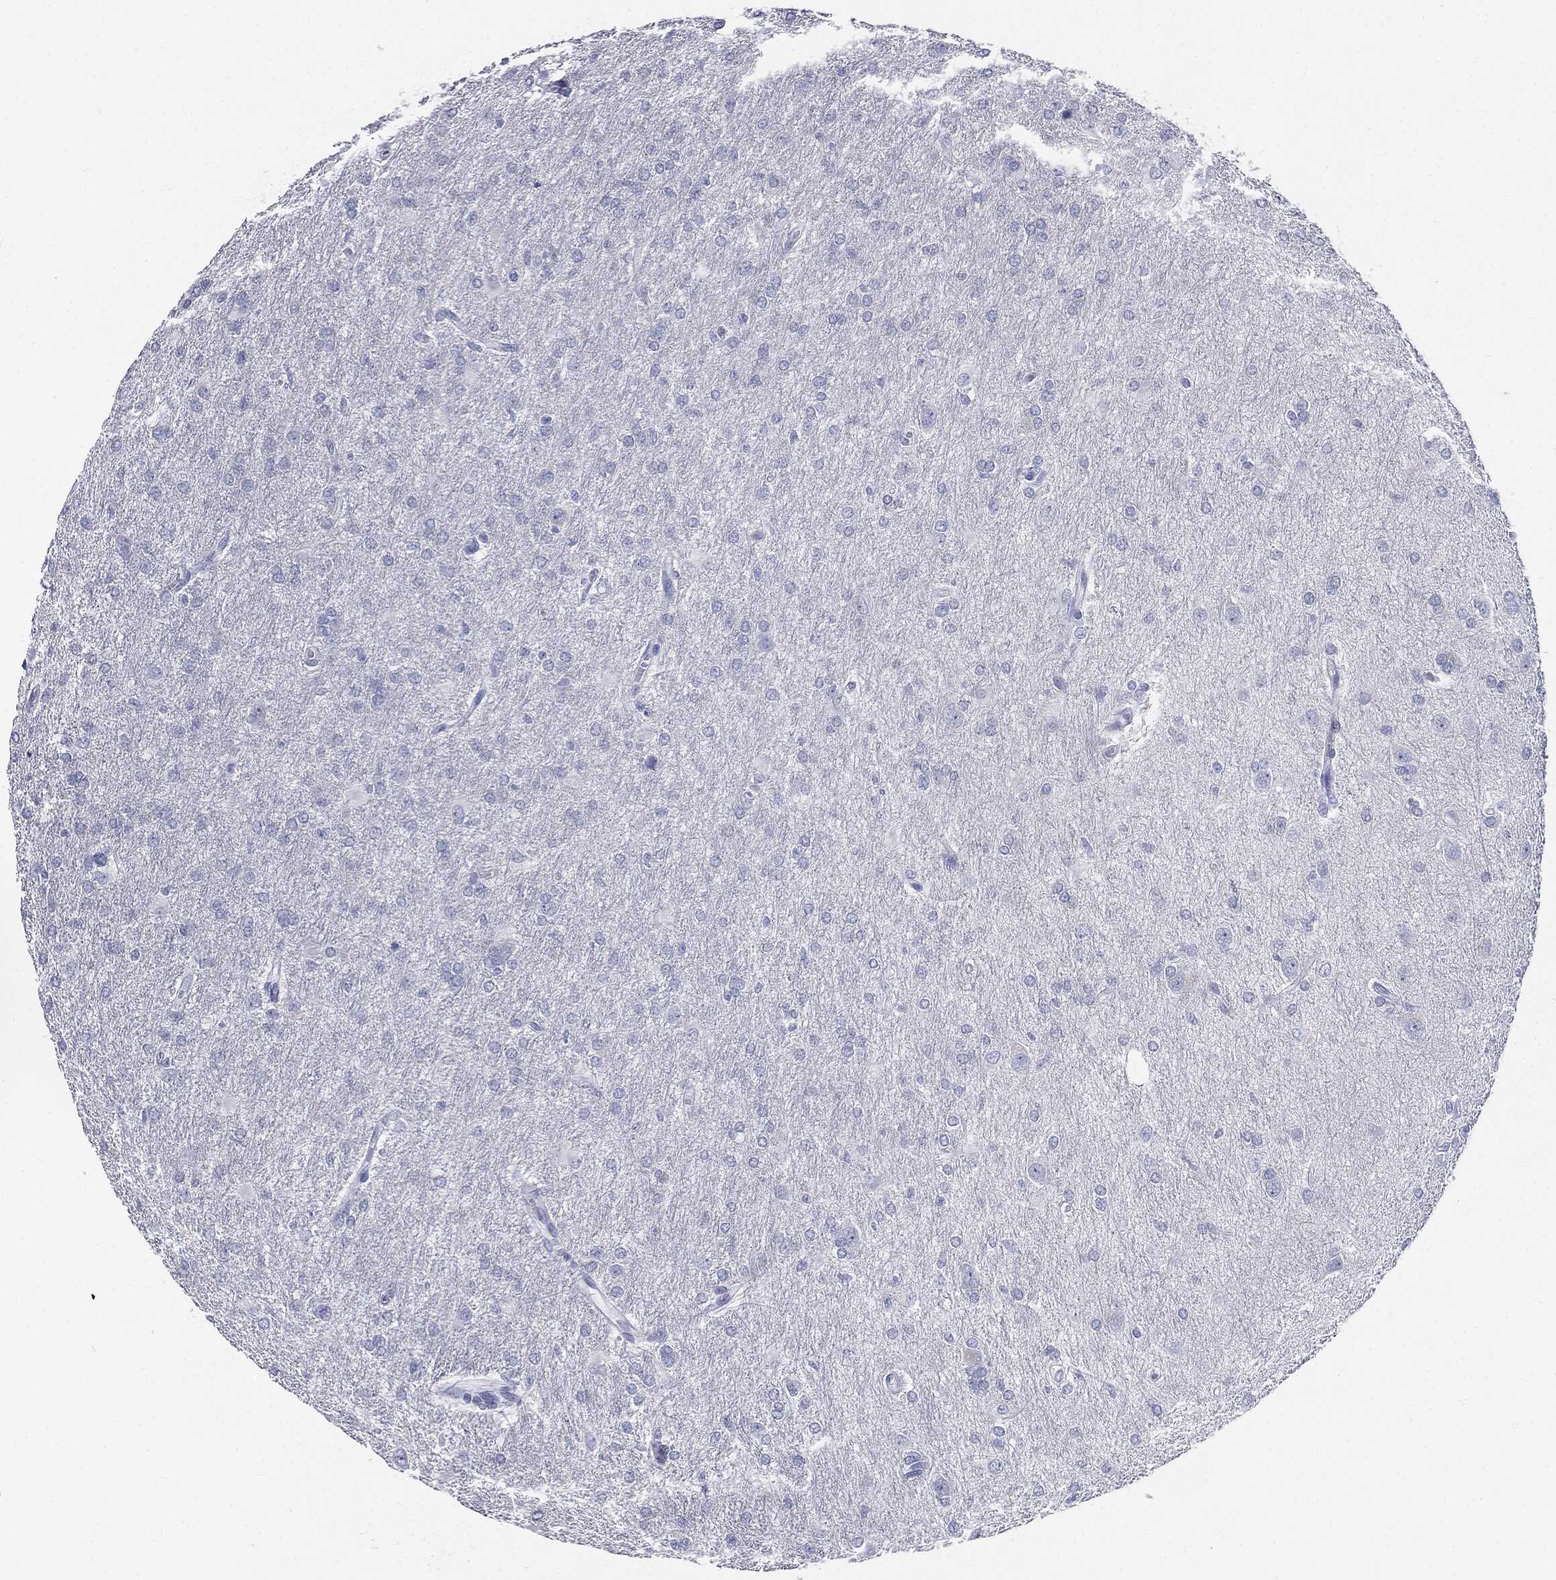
{"staining": {"intensity": "negative", "quantity": "none", "location": "none"}, "tissue": "glioma", "cell_type": "Tumor cells", "image_type": "cancer", "snomed": [{"axis": "morphology", "description": "Glioma, malignant, High grade"}, {"axis": "topography", "description": "Brain"}], "caption": "Tumor cells show no significant staining in glioma.", "gene": "CUZD1", "patient": {"sex": "male", "age": 68}}